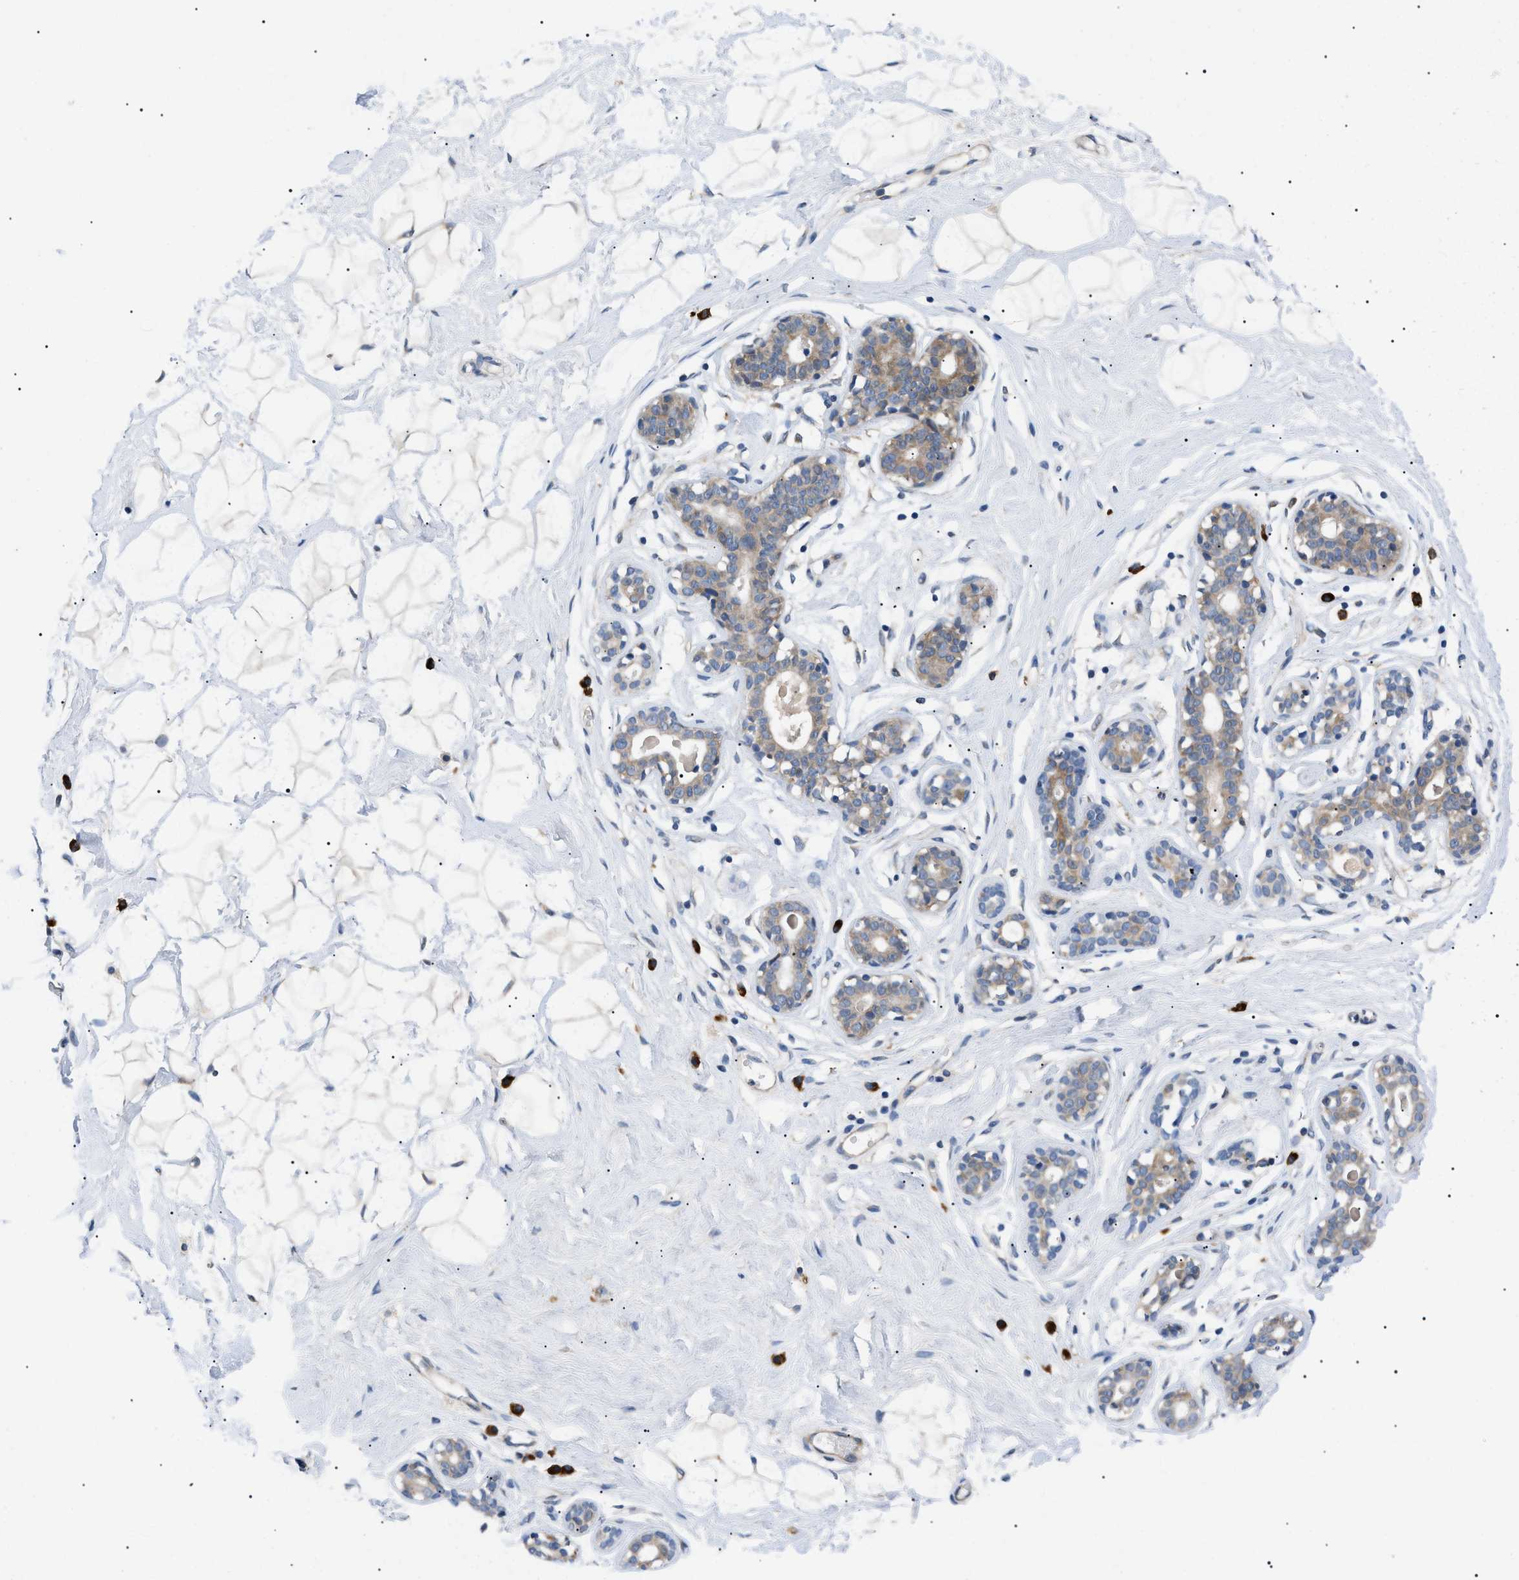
{"staining": {"intensity": "negative", "quantity": "none", "location": "none"}, "tissue": "breast", "cell_type": "Adipocytes", "image_type": "normal", "snomed": [{"axis": "morphology", "description": "Normal tissue, NOS"}, {"axis": "topography", "description": "Breast"}], "caption": "IHC of unremarkable breast exhibits no staining in adipocytes. (DAB (3,3'-diaminobenzidine) immunohistochemistry visualized using brightfield microscopy, high magnification).", "gene": "DERL1", "patient": {"sex": "female", "age": 23}}